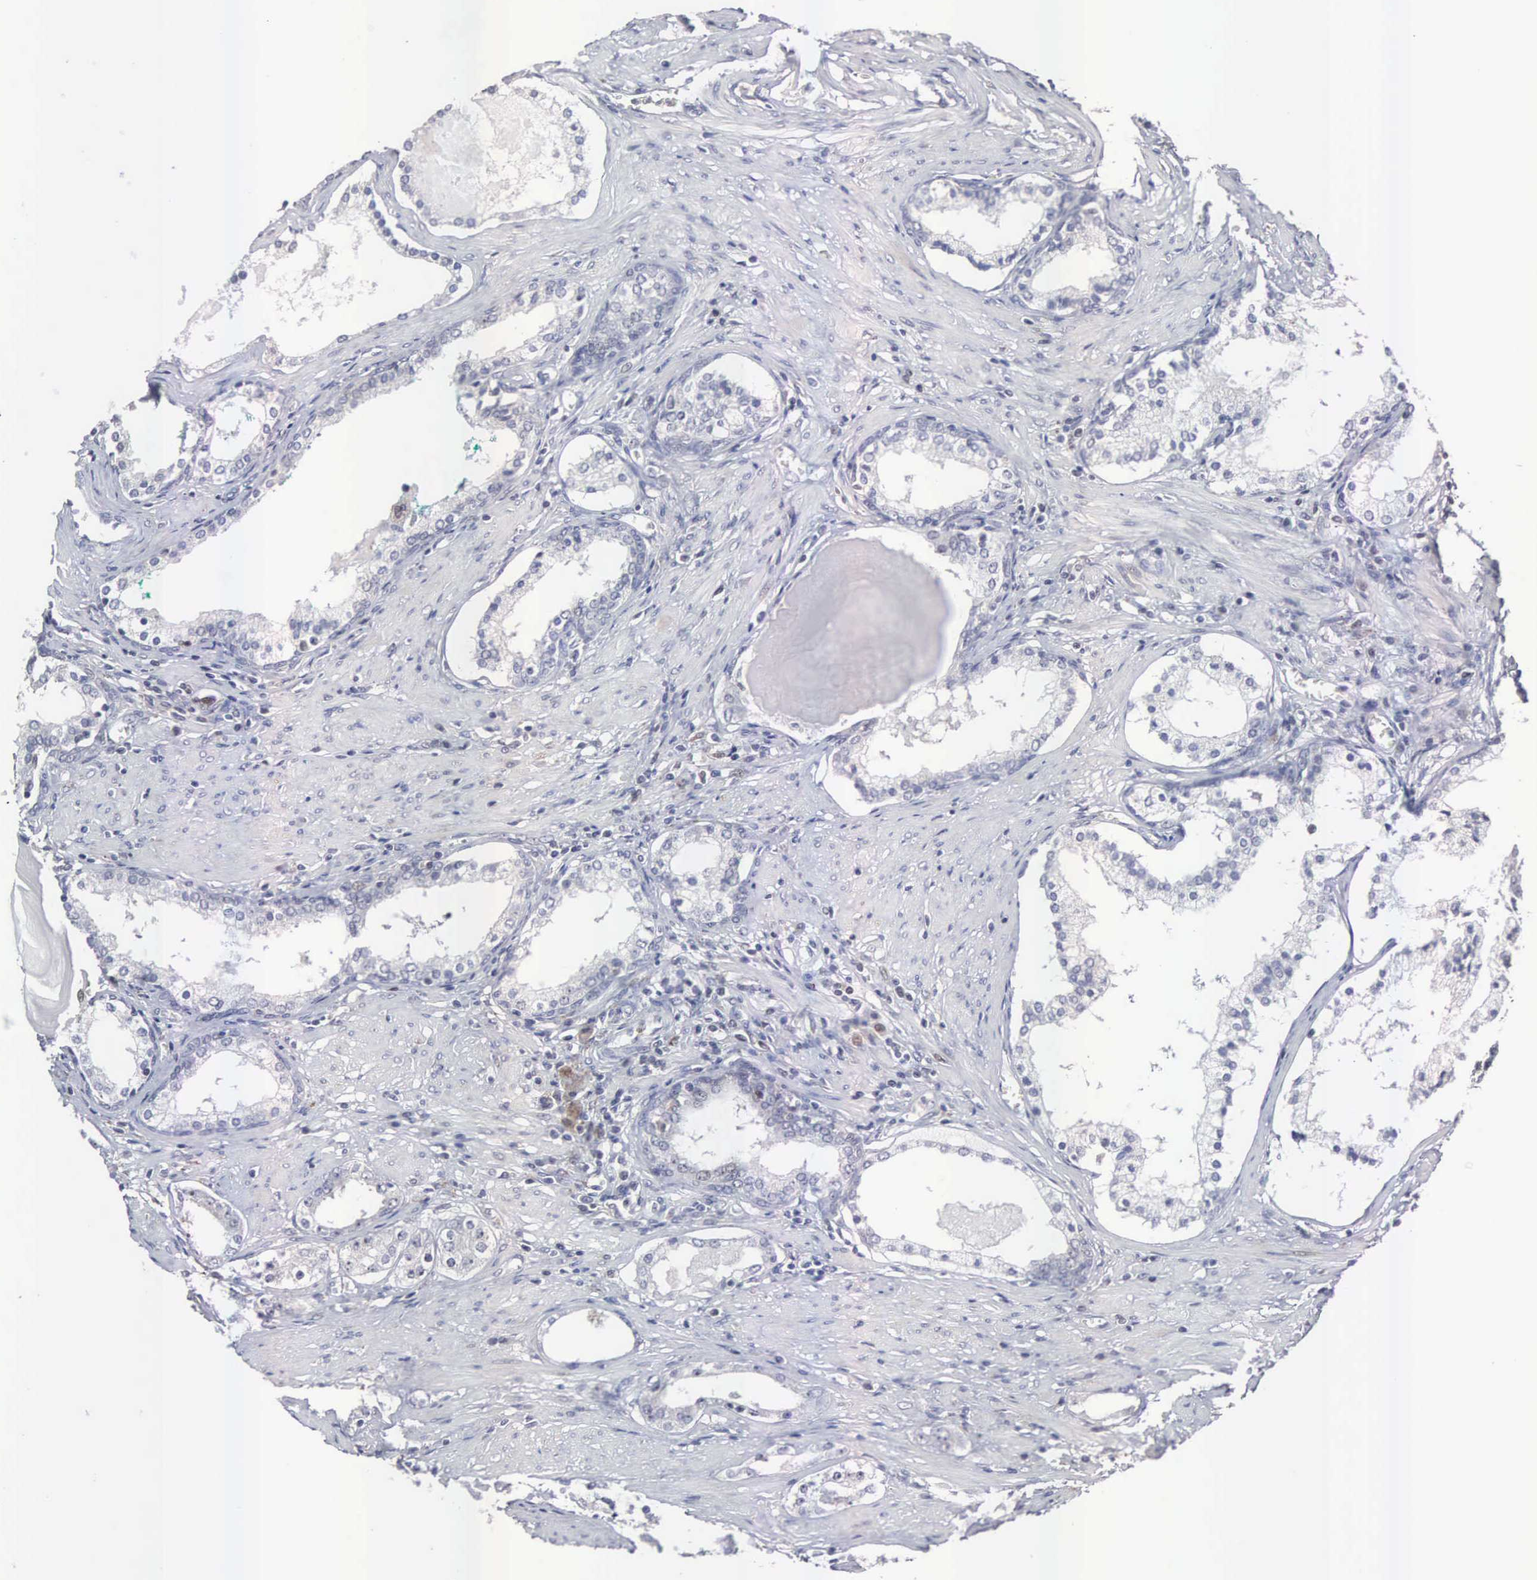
{"staining": {"intensity": "negative", "quantity": "none", "location": "none"}, "tissue": "prostate cancer", "cell_type": "Tumor cells", "image_type": "cancer", "snomed": [{"axis": "morphology", "description": "Adenocarcinoma, Medium grade"}, {"axis": "topography", "description": "Prostate"}], "caption": "Immunohistochemistry micrograph of neoplastic tissue: human prostate medium-grade adenocarcinoma stained with DAB demonstrates no significant protein staining in tumor cells.", "gene": "ACOT4", "patient": {"sex": "male", "age": 73}}